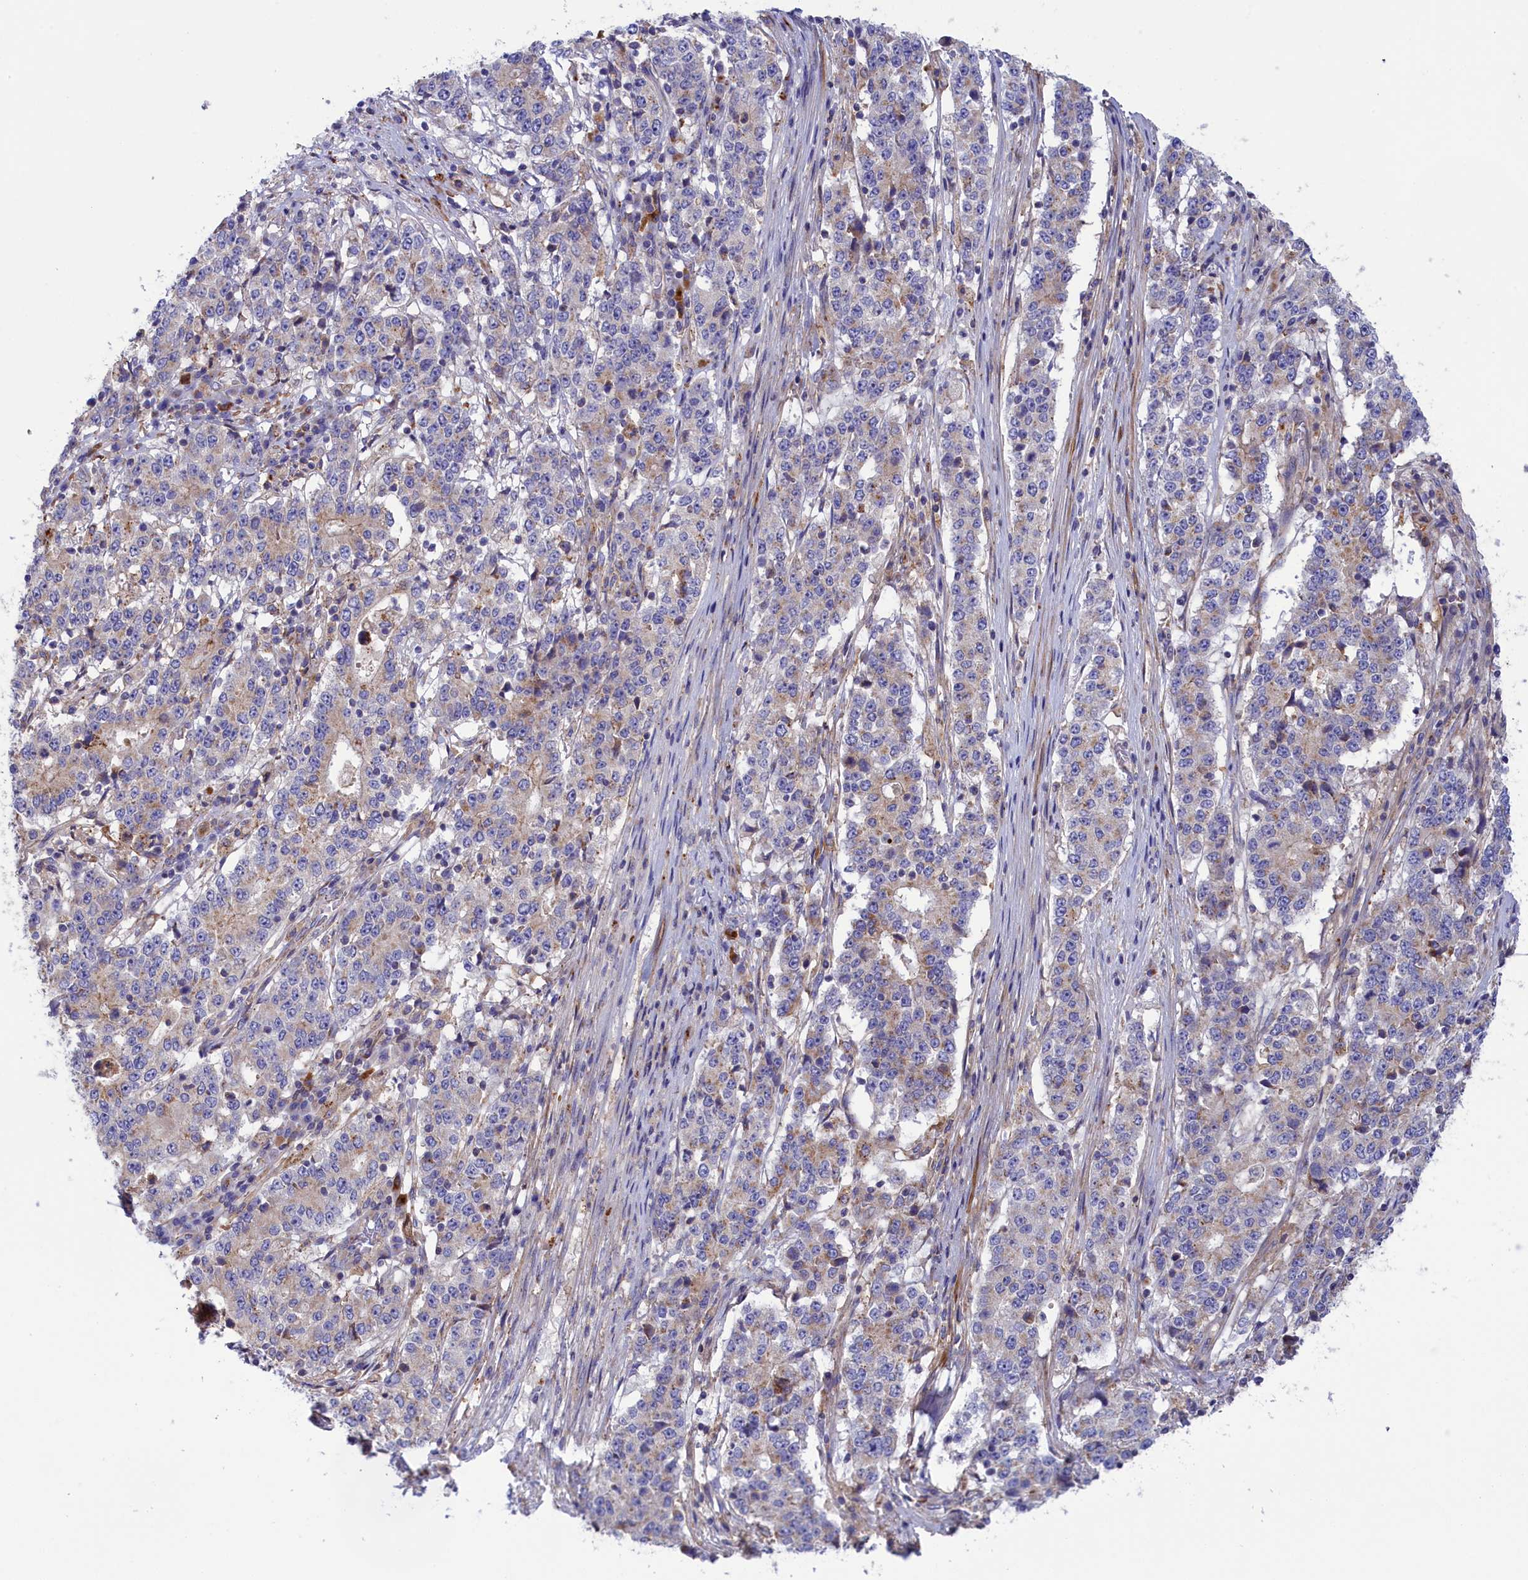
{"staining": {"intensity": "negative", "quantity": "none", "location": "none"}, "tissue": "stomach cancer", "cell_type": "Tumor cells", "image_type": "cancer", "snomed": [{"axis": "morphology", "description": "Adenocarcinoma, NOS"}, {"axis": "topography", "description": "Stomach"}], "caption": "Micrograph shows no protein positivity in tumor cells of stomach adenocarcinoma tissue.", "gene": "SCAMP4", "patient": {"sex": "male", "age": 59}}